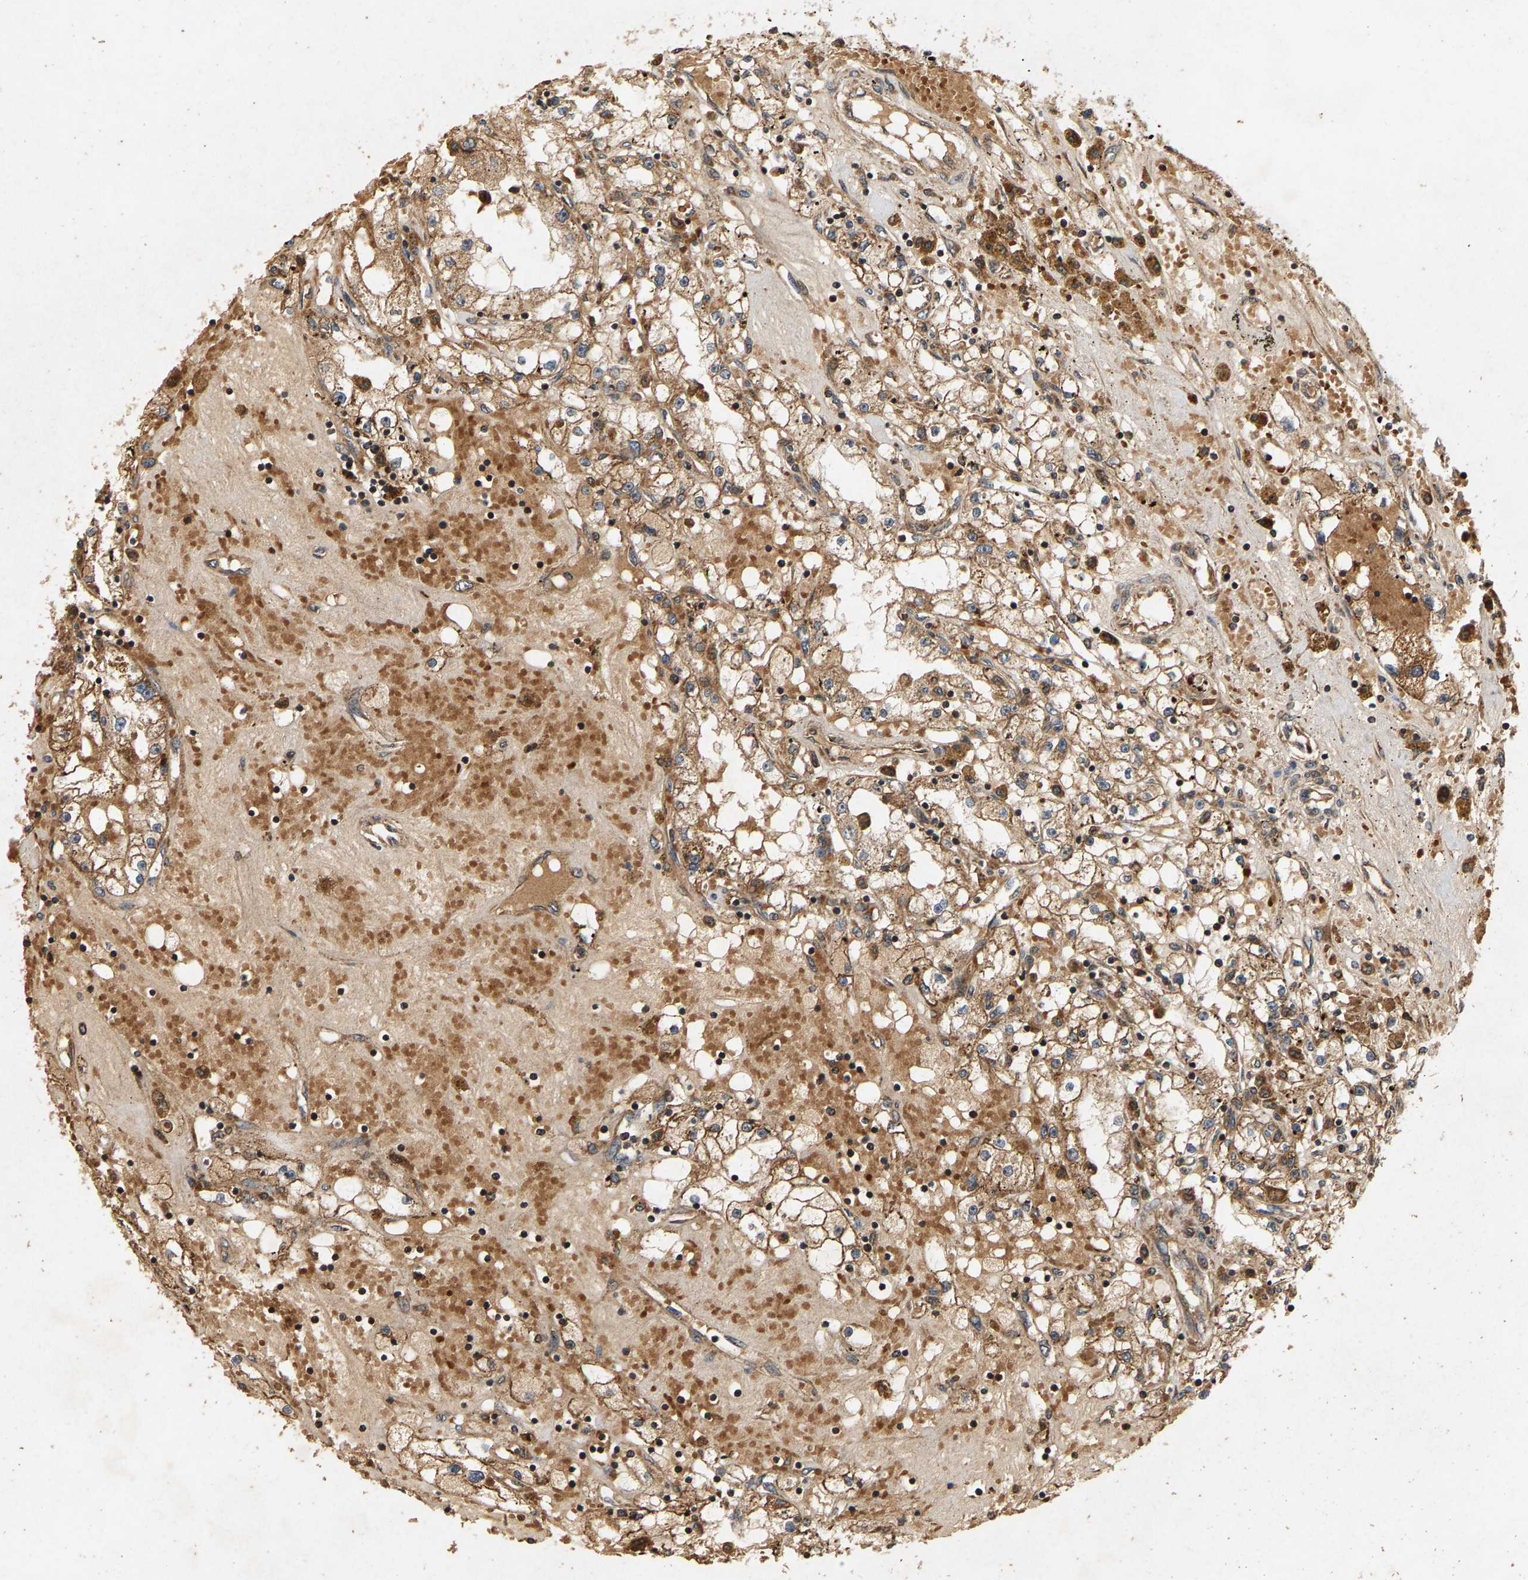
{"staining": {"intensity": "moderate", "quantity": ">75%", "location": "cytoplasmic/membranous"}, "tissue": "renal cancer", "cell_type": "Tumor cells", "image_type": "cancer", "snomed": [{"axis": "morphology", "description": "Adenocarcinoma, NOS"}, {"axis": "topography", "description": "Kidney"}], "caption": "DAB immunohistochemical staining of human renal cancer (adenocarcinoma) demonstrates moderate cytoplasmic/membranous protein positivity in about >75% of tumor cells.", "gene": "CIDEC", "patient": {"sex": "male", "age": 56}}